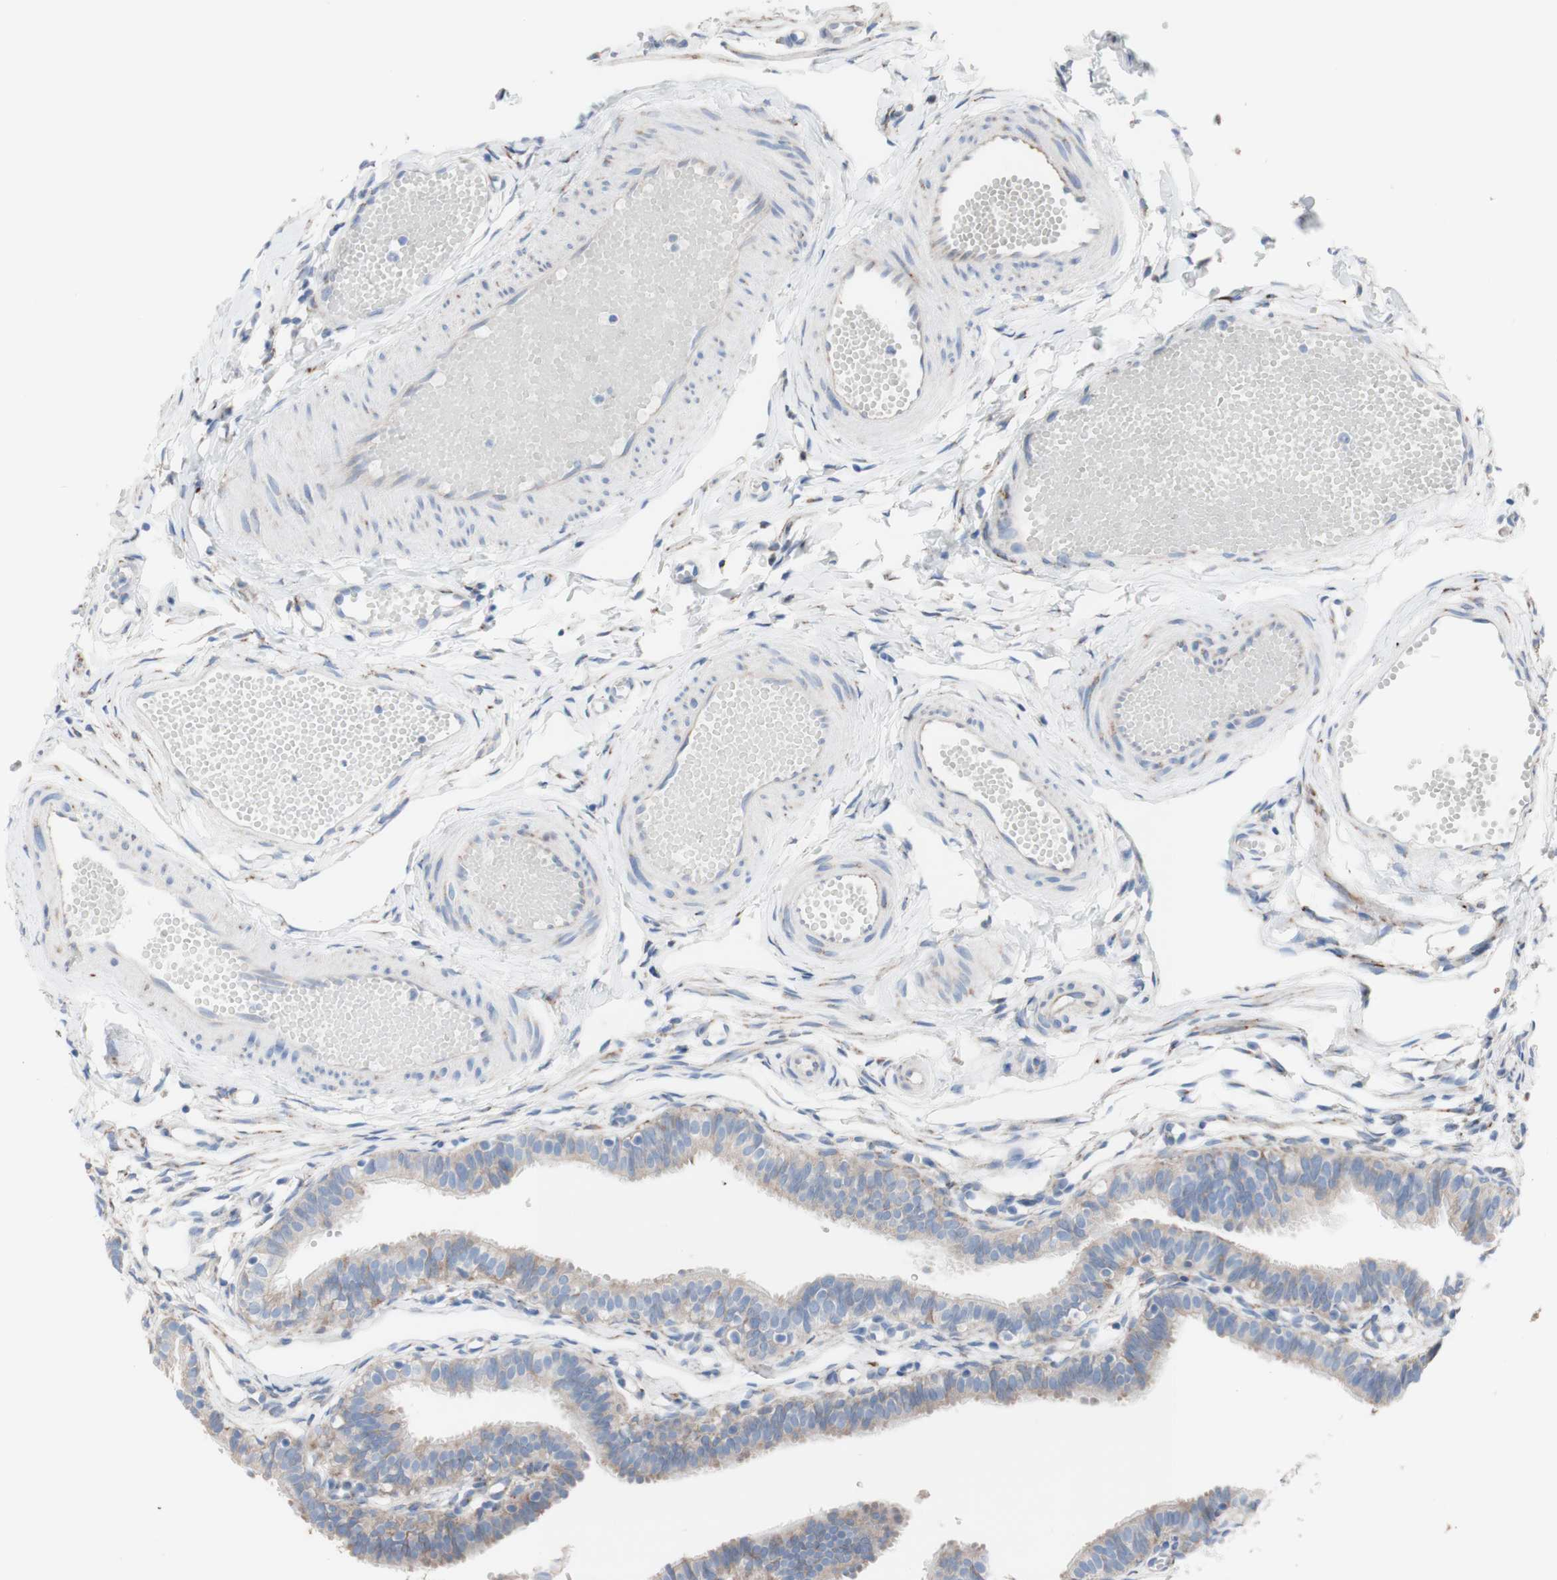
{"staining": {"intensity": "weak", "quantity": "25%-75%", "location": "cytoplasmic/membranous"}, "tissue": "fallopian tube", "cell_type": "Glandular cells", "image_type": "normal", "snomed": [{"axis": "morphology", "description": "Normal tissue, NOS"}, {"axis": "topography", "description": "Fallopian tube"}, {"axis": "topography", "description": "Placenta"}], "caption": "DAB immunohistochemical staining of benign fallopian tube demonstrates weak cytoplasmic/membranous protein positivity in about 25%-75% of glandular cells.", "gene": "AGPAT5", "patient": {"sex": "female", "age": 34}}